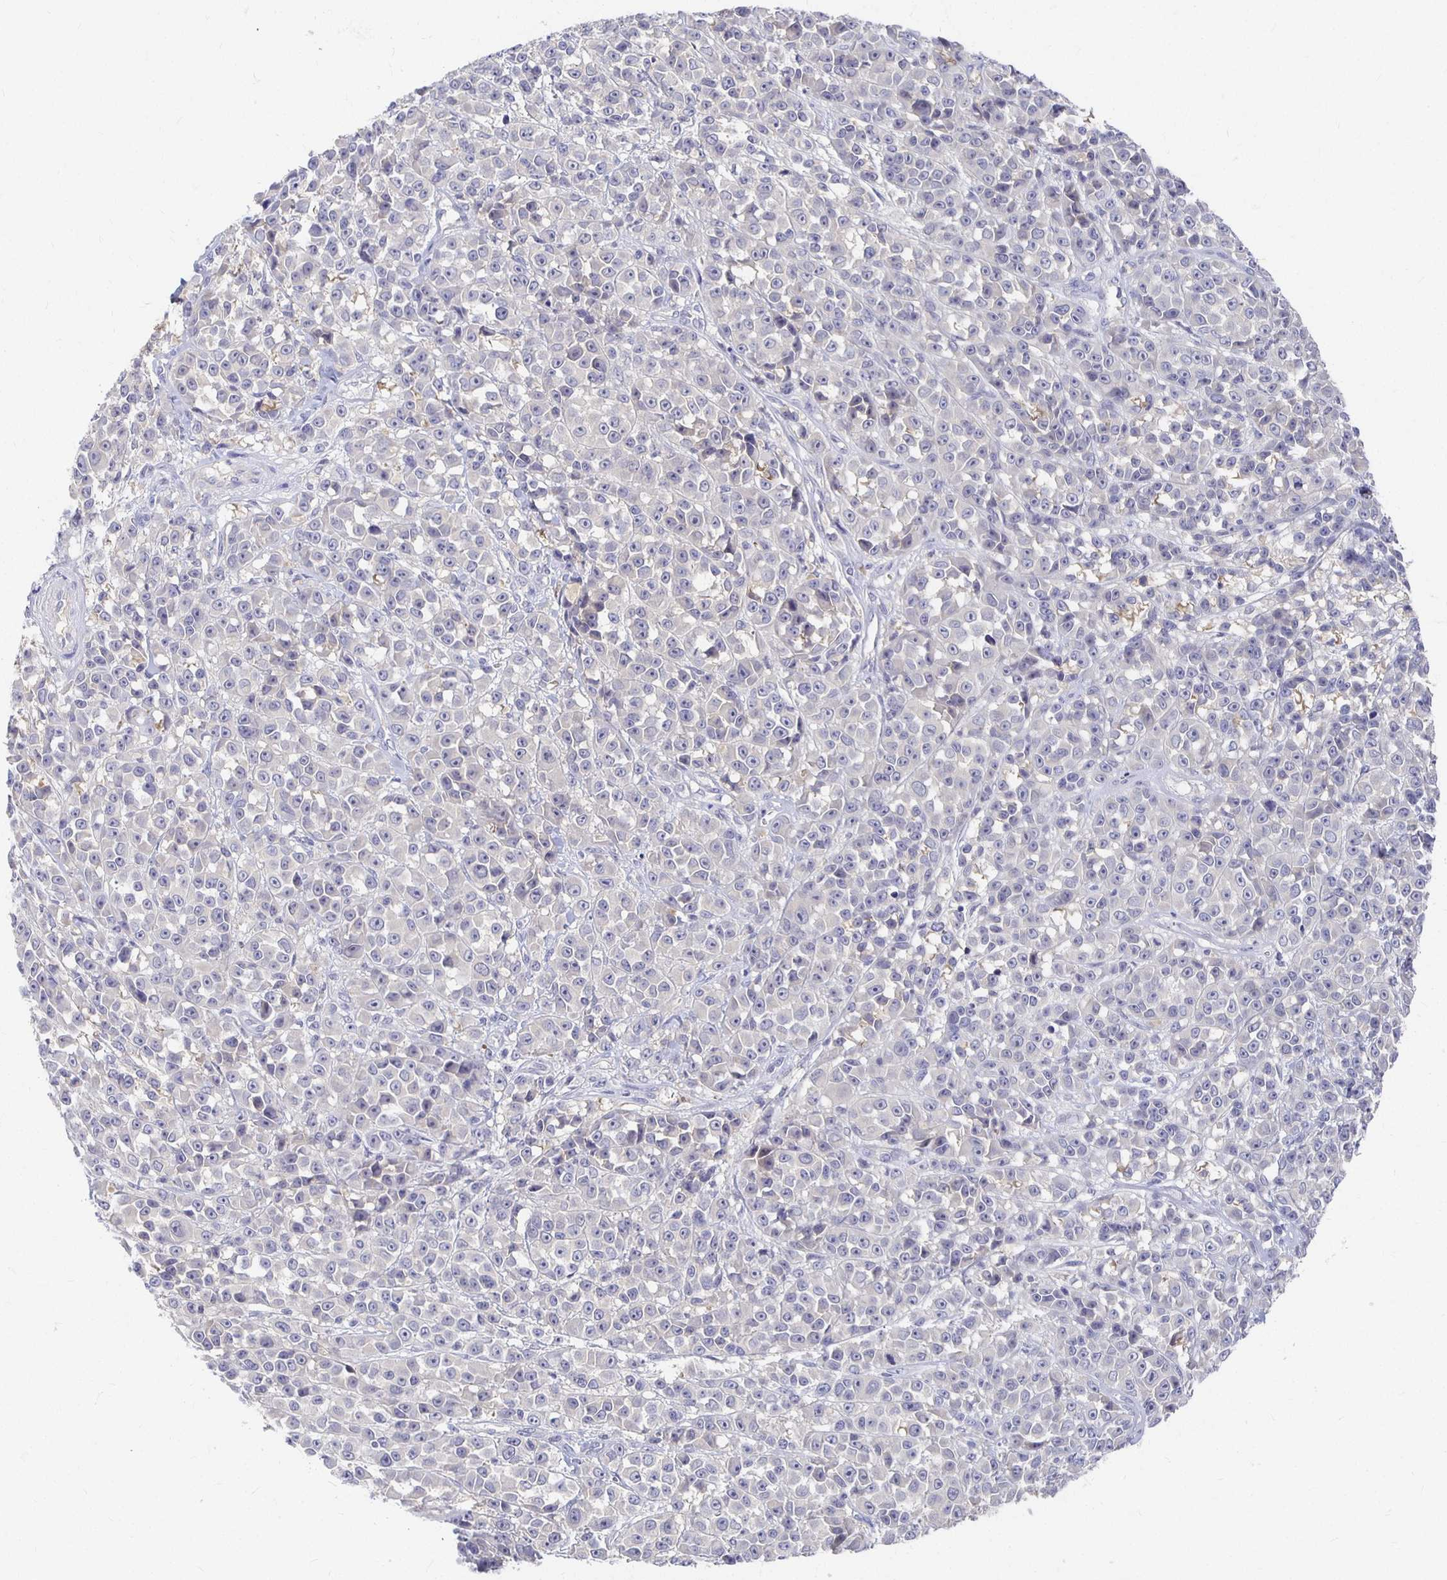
{"staining": {"intensity": "negative", "quantity": "none", "location": "none"}, "tissue": "melanoma", "cell_type": "Tumor cells", "image_type": "cancer", "snomed": [{"axis": "morphology", "description": "Malignant melanoma, NOS"}, {"axis": "topography", "description": "Skin"}, {"axis": "topography", "description": "Skin of back"}], "caption": "This is an immunohistochemistry micrograph of human melanoma. There is no staining in tumor cells.", "gene": "FKRP", "patient": {"sex": "male", "age": 91}}